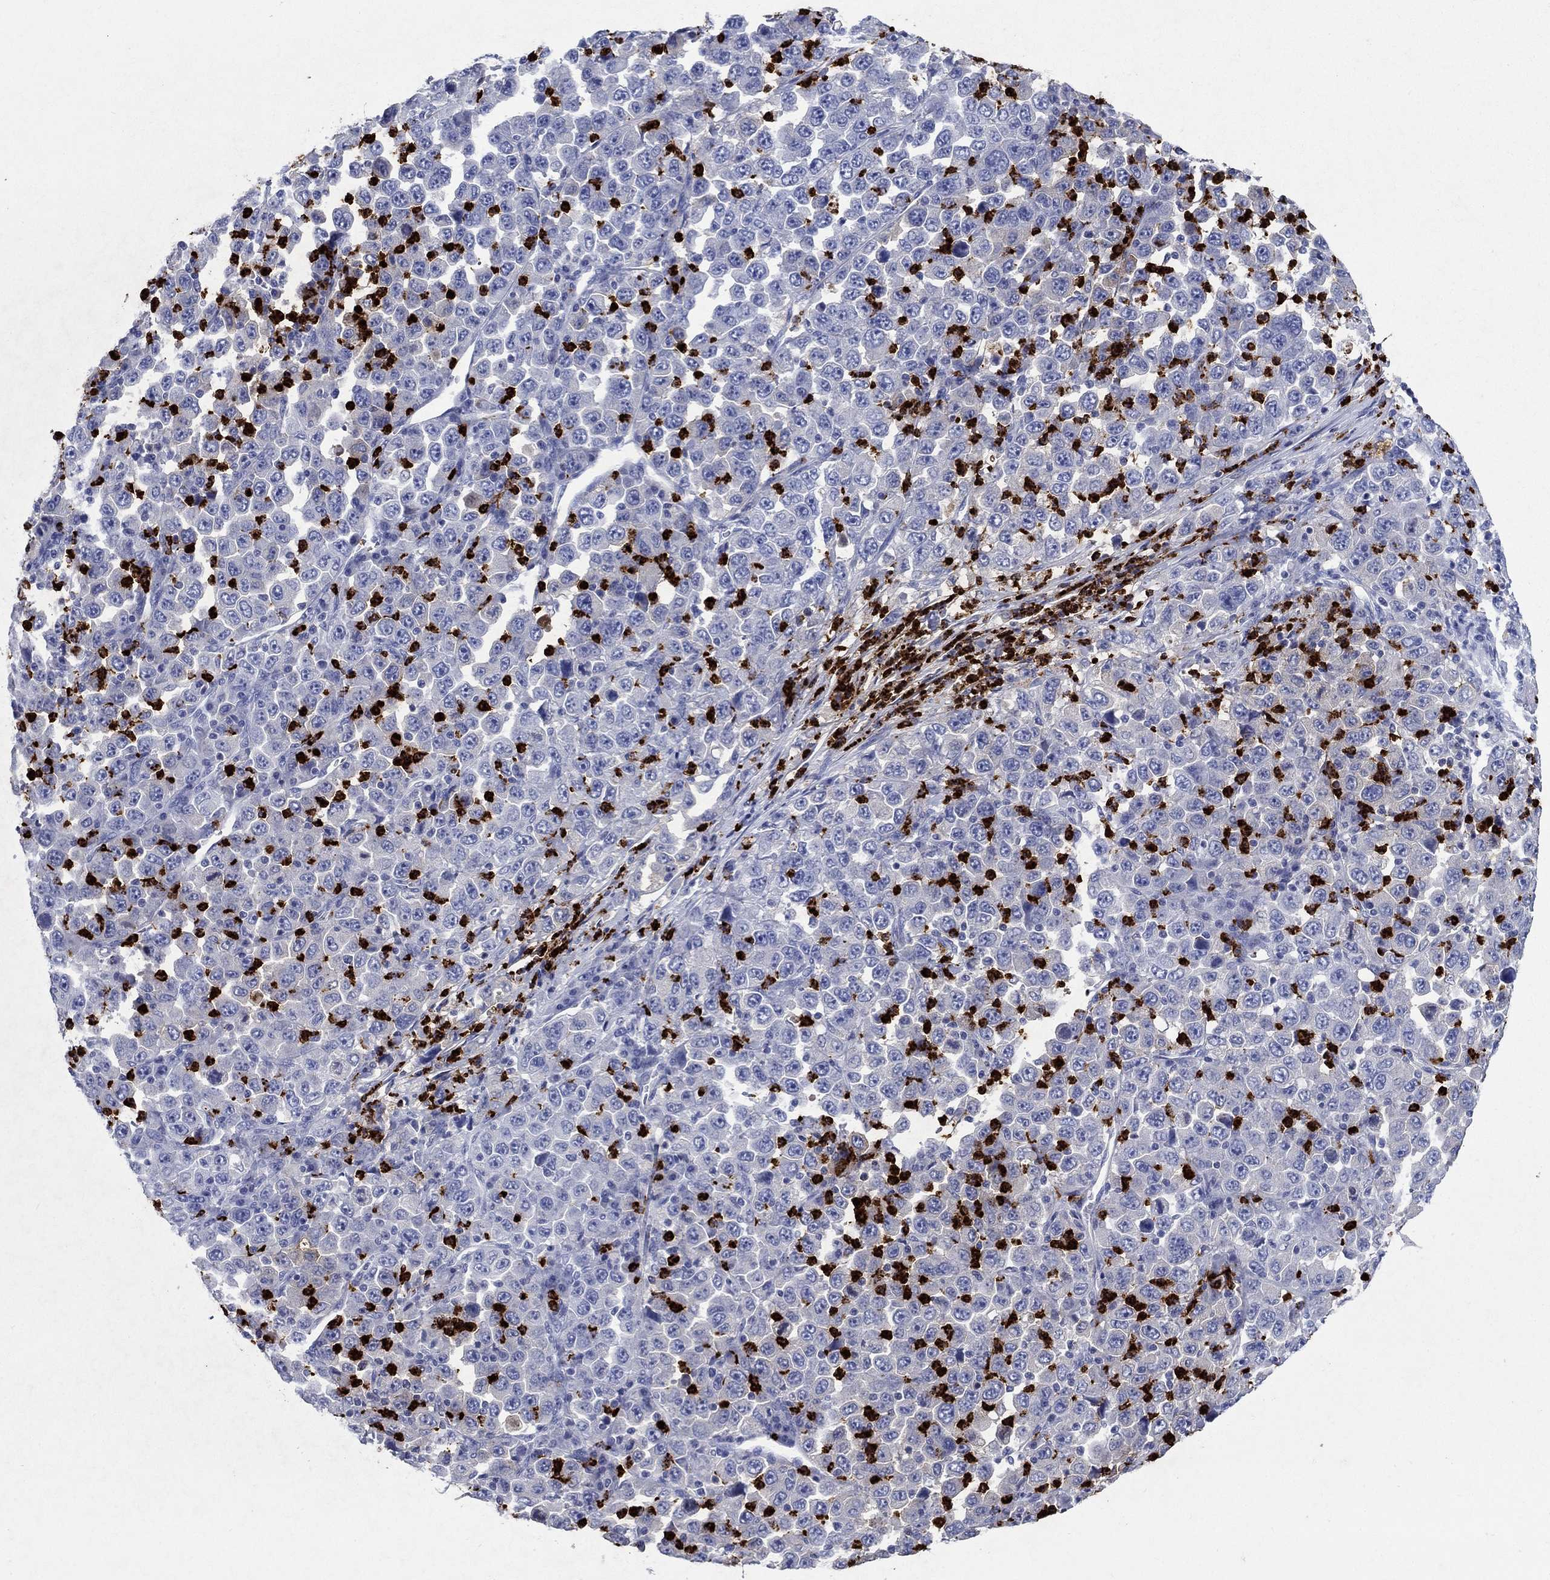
{"staining": {"intensity": "negative", "quantity": "none", "location": "none"}, "tissue": "stomach cancer", "cell_type": "Tumor cells", "image_type": "cancer", "snomed": [{"axis": "morphology", "description": "Normal tissue, NOS"}, {"axis": "morphology", "description": "Adenocarcinoma, NOS"}, {"axis": "topography", "description": "Stomach, upper"}, {"axis": "topography", "description": "Stomach"}], "caption": "Immunohistochemical staining of stomach cancer (adenocarcinoma) displays no significant expression in tumor cells. The staining is performed using DAB (3,3'-diaminobenzidine) brown chromogen with nuclei counter-stained in using hematoxylin.", "gene": "AZU1", "patient": {"sex": "male", "age": 59}}